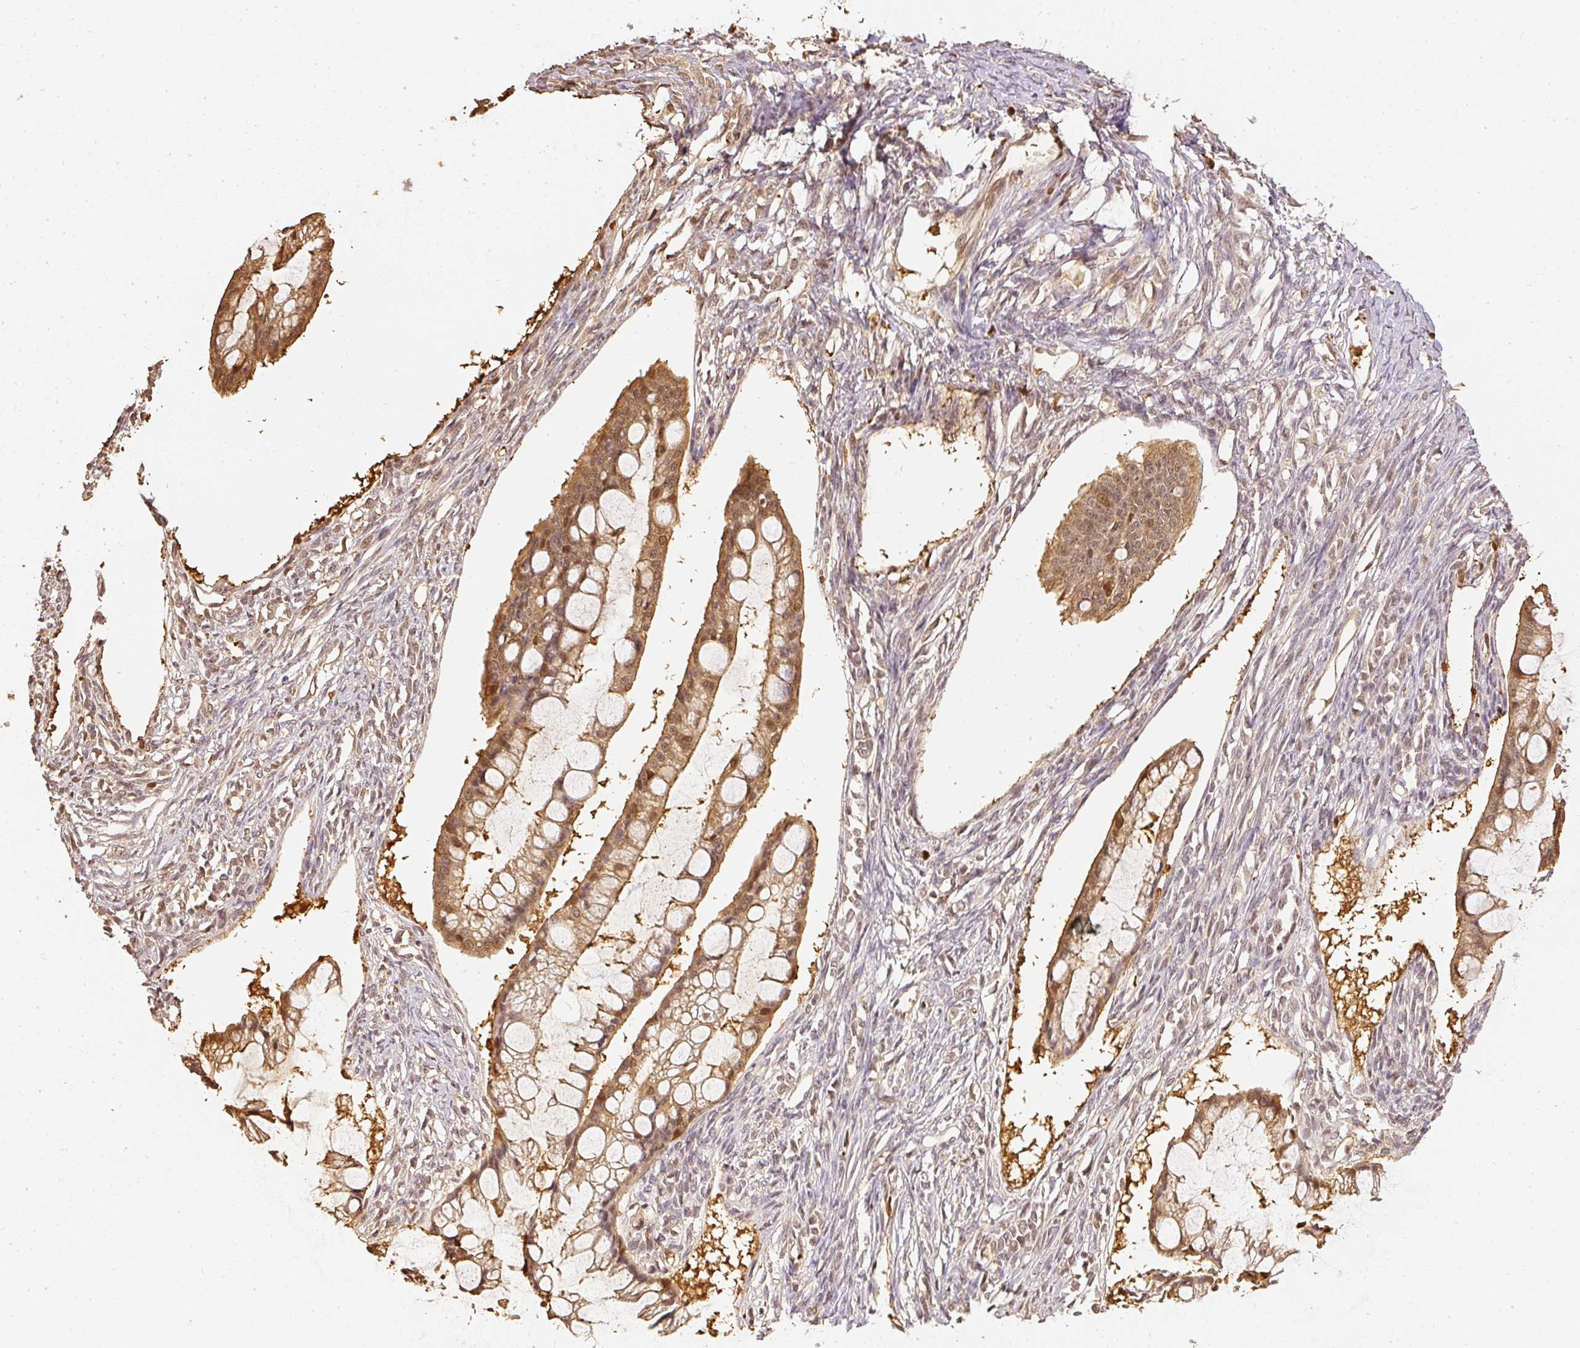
{"staining": {"intensity": "moderate", "quantity": ">75%", "location": "cytoplasmic/membranous,nuclear"}, "tissue": "ovarian cancer", "cell_type": "Tumor cells", "image_type": "cancer", "snomed": [{"axis": "morphology", "description": "Cystadenocarcinoma, mucinous, NOS"}, {"axis": "topography", "description": "Ovary"}], "caption": "The micrograph shows immunohistochemical staining of mucinous cystadenocarcinoma (ovarian). There is moderate cytoplasmic/membranous and nuclear expression is seen in about >75% of tumor cells.", "gene": "PFN1", "patient": {"sex": "female", "age": 73}}